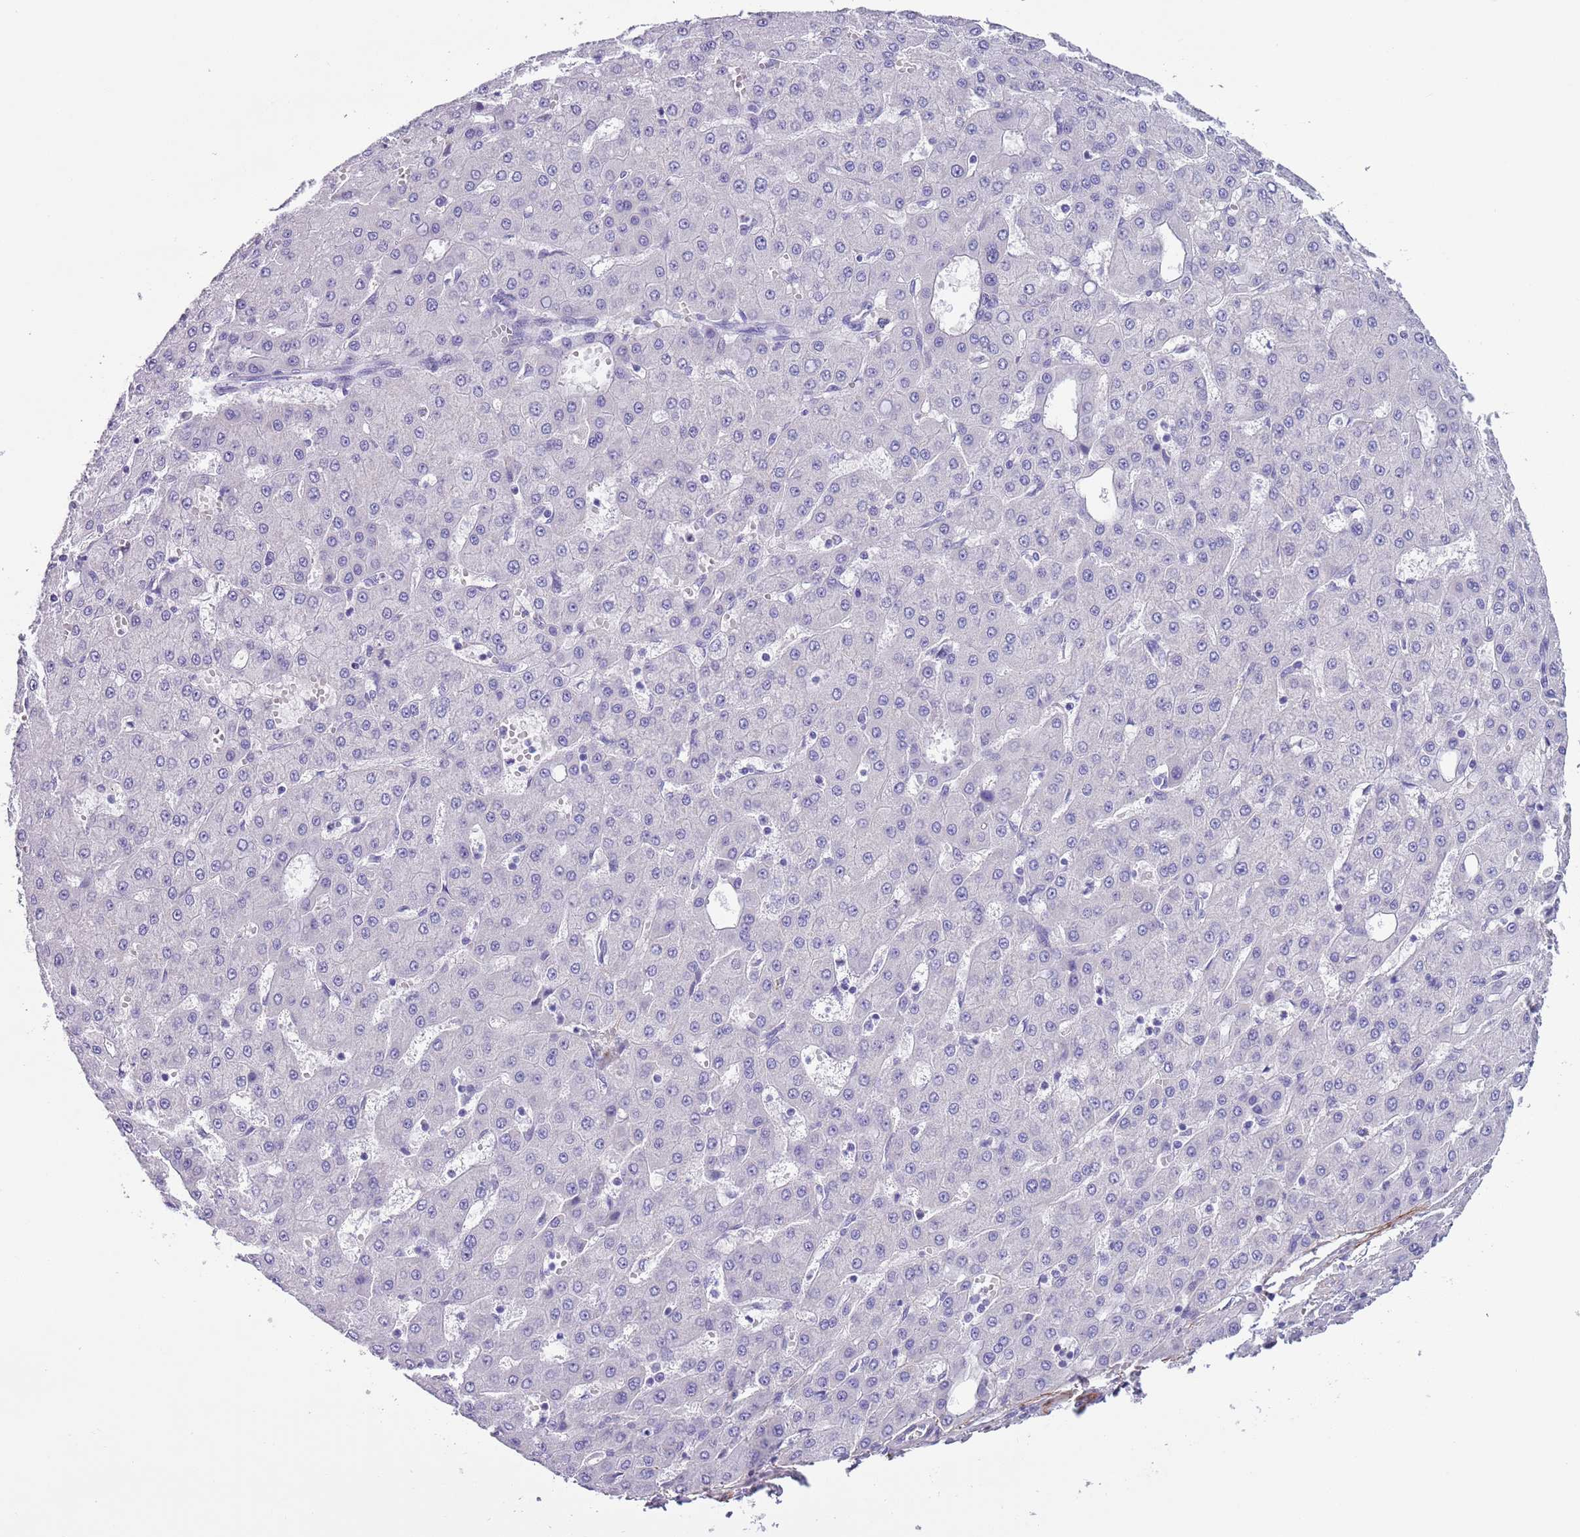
{"staining": {"intensity": "negative", "quantity": "none", "location": "none"}, "tissue": "liver cancer", "cell_type": "Tumor cells", "image_type": "cancer", "snomed": [{"axis": "morphology", "description": "Carcinoma, Hepatocellular, NOS"}, {"axis": "topography", "description": "Liver"}], "caption": "Tumor cells show no significant protein positivity in liver hepatocellular carcinoma.", "gene": "PFKFB2", "patient": {"sex": "male", "age": 47}}